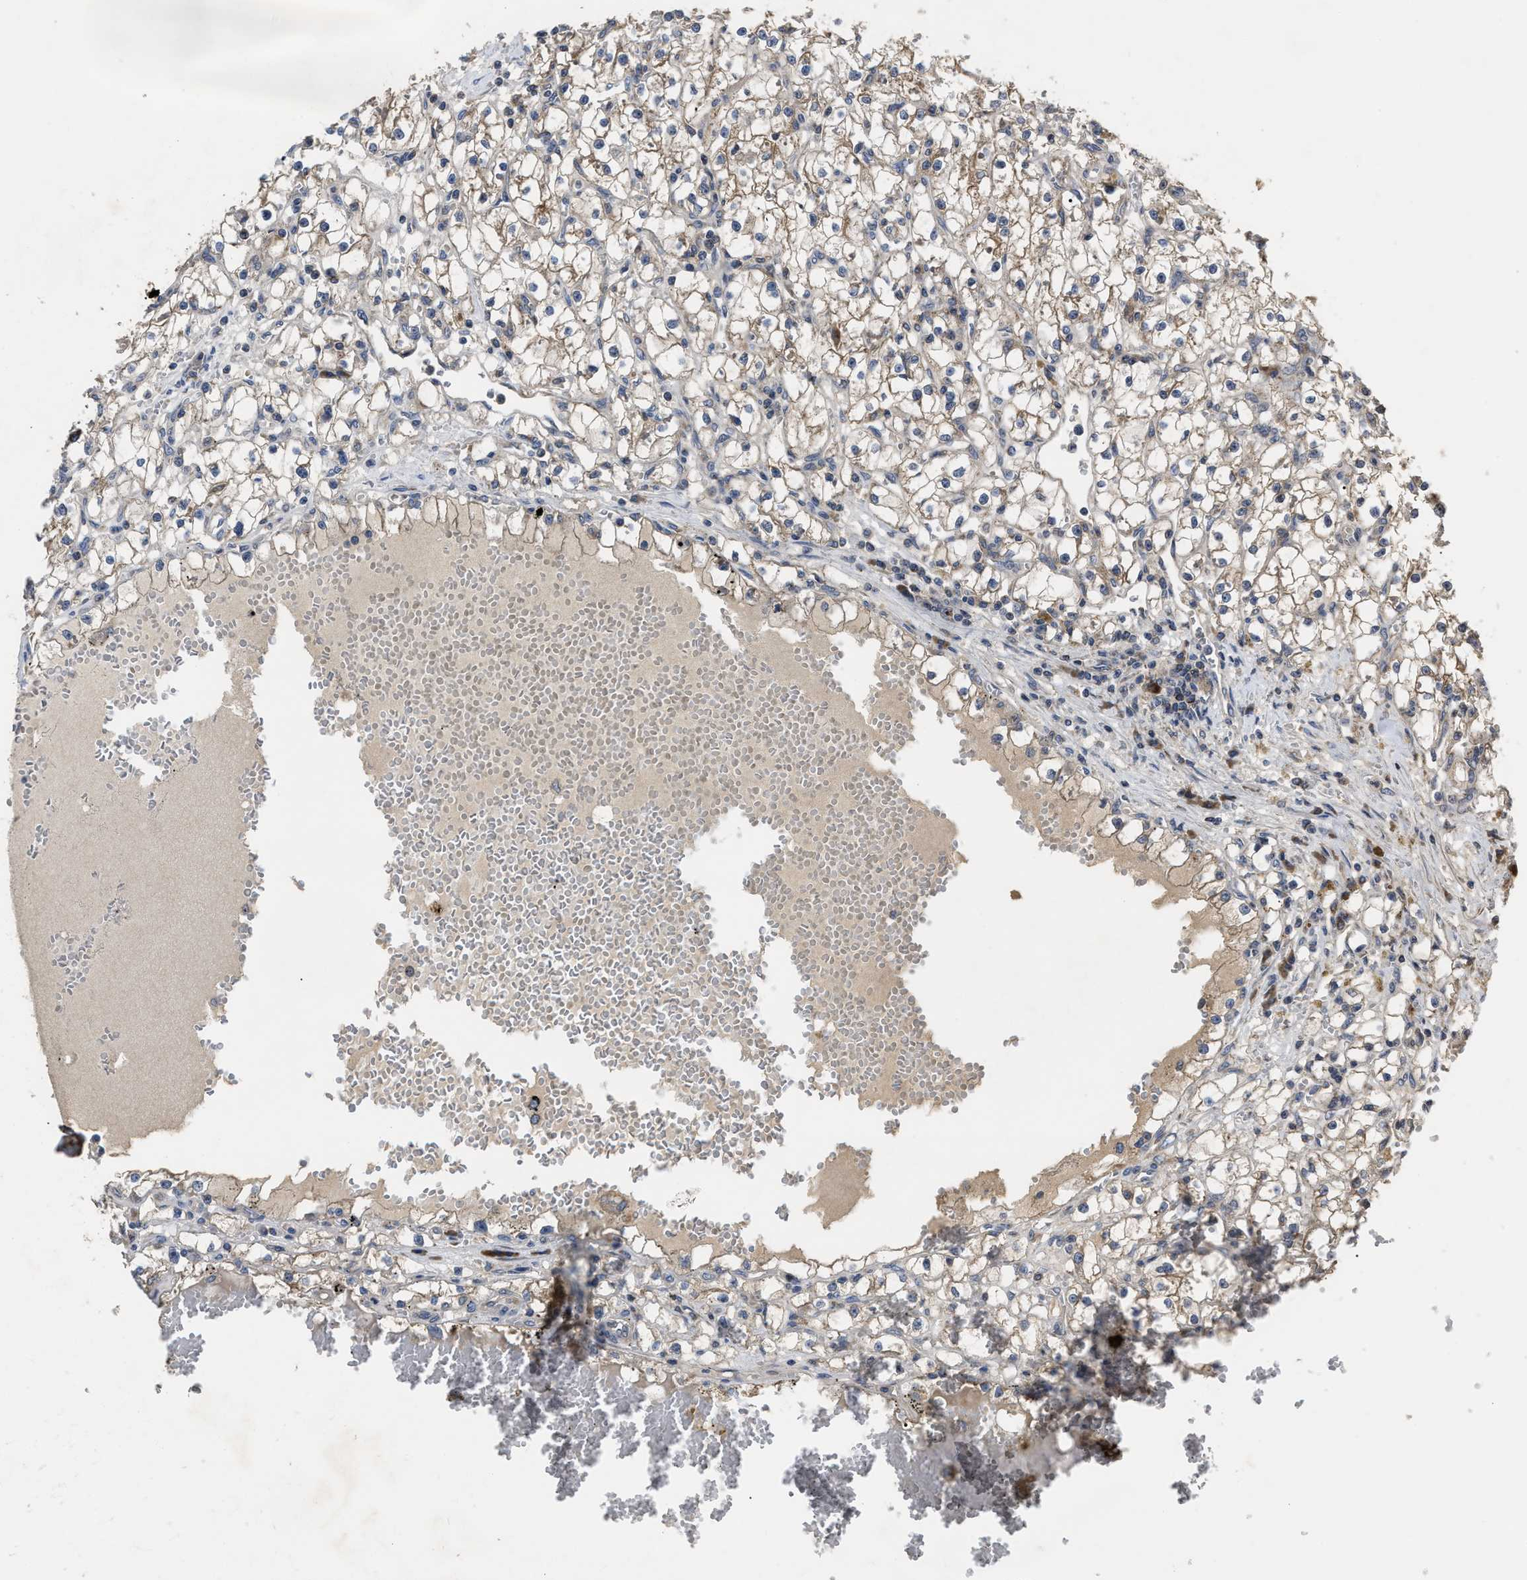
{"staining": {"intensity": "weak", "quantity": "<25%", "location": "cytoplasmic/membranous"}, "tissue": "renal cancer", "cell_type": "Tumor cells", "image_type": "cancer", "snomed": [{"axis": "morphology", "description": "Adenocarcinoma, NOS"}, {"axis": "topography", "description": "Kidney"}], "caption": "Renal adenocarcinoma was stained to show a protein in brown. There is no significant positivity in tumor cells.", "gene": "PASK", "patient": {"sex": "male", "age": 56}}